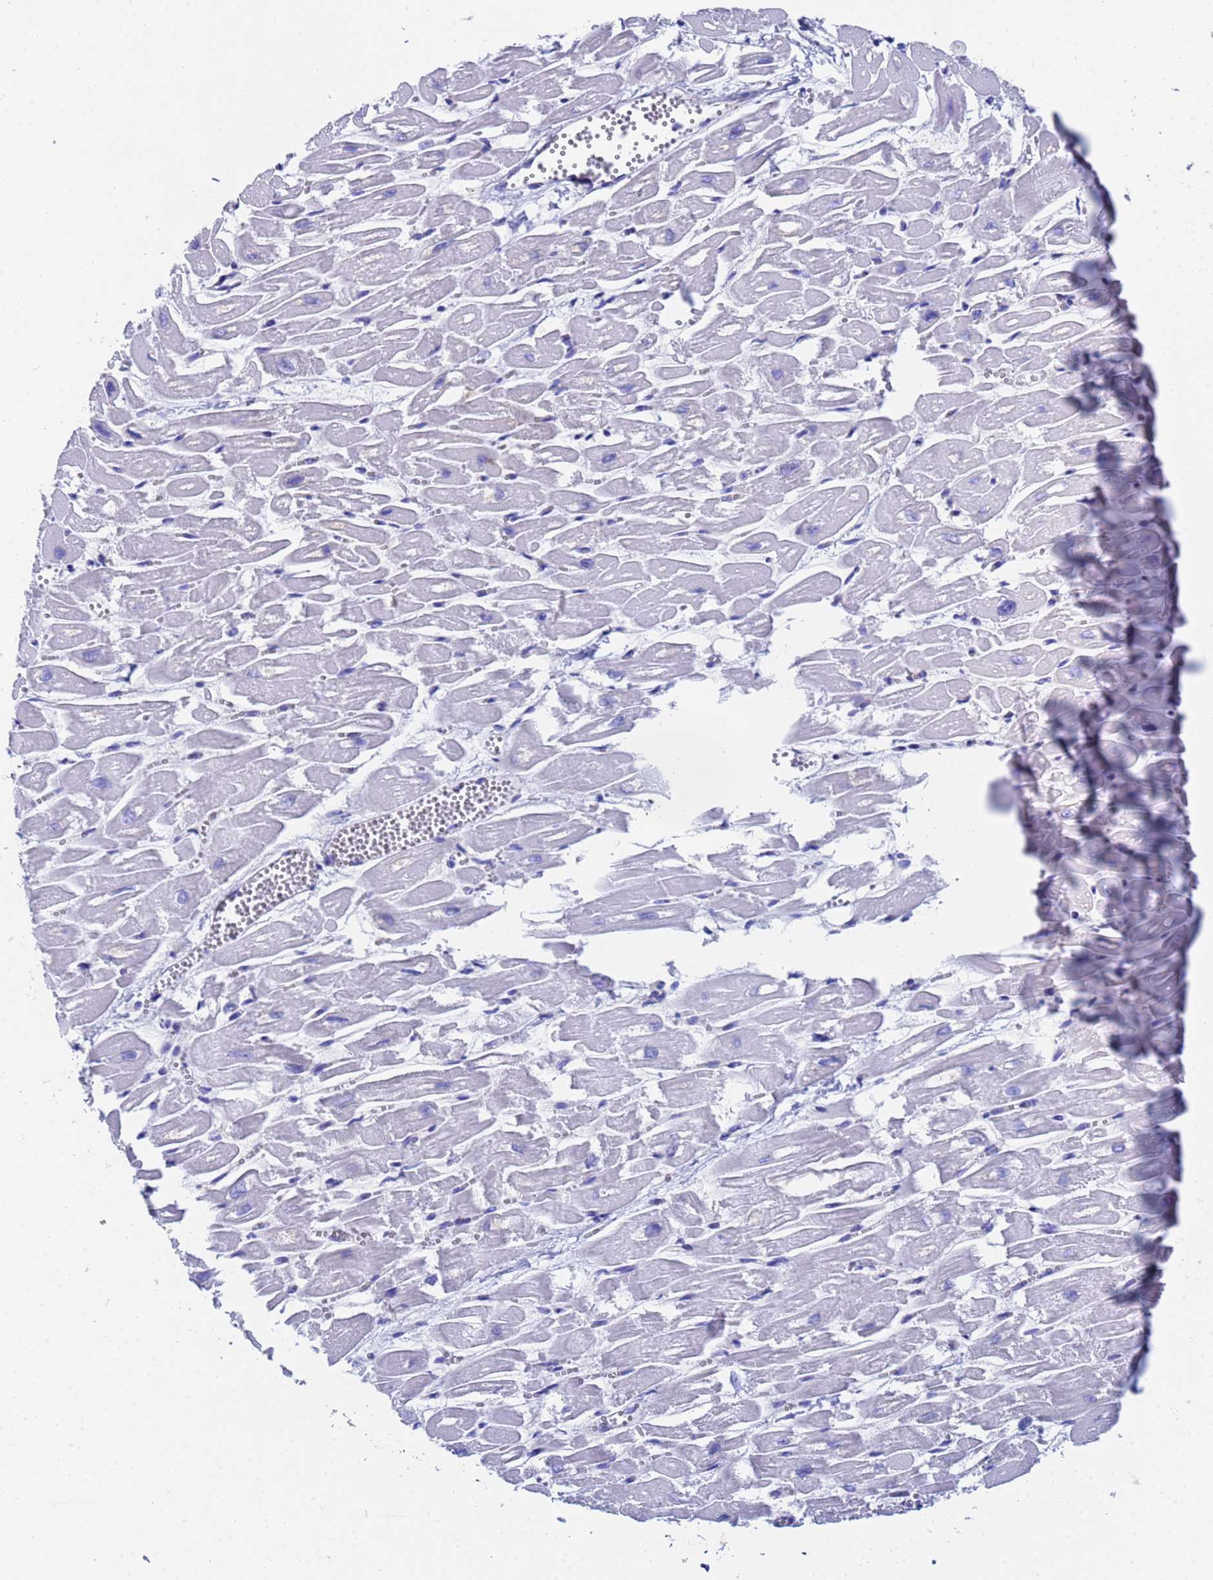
{"staining": {"intensity": "negative", "quantity": "none", "location": "none"}, "tissue": "heart muscle", "cell_type": "Cardiomyocytes", "image_type": "normal", "snomed": [{"axis": "morphology", "description": "Normal tissue, NOS"}, {"axis": "topography", "description": "Heart"}], "caption": "Immunohistochemical staining of unremarkable heart muscle reveals no significant positivity in cardiomyocytes.", "gene": "CST1", "patient": {"sex": "male", "age": 54}}